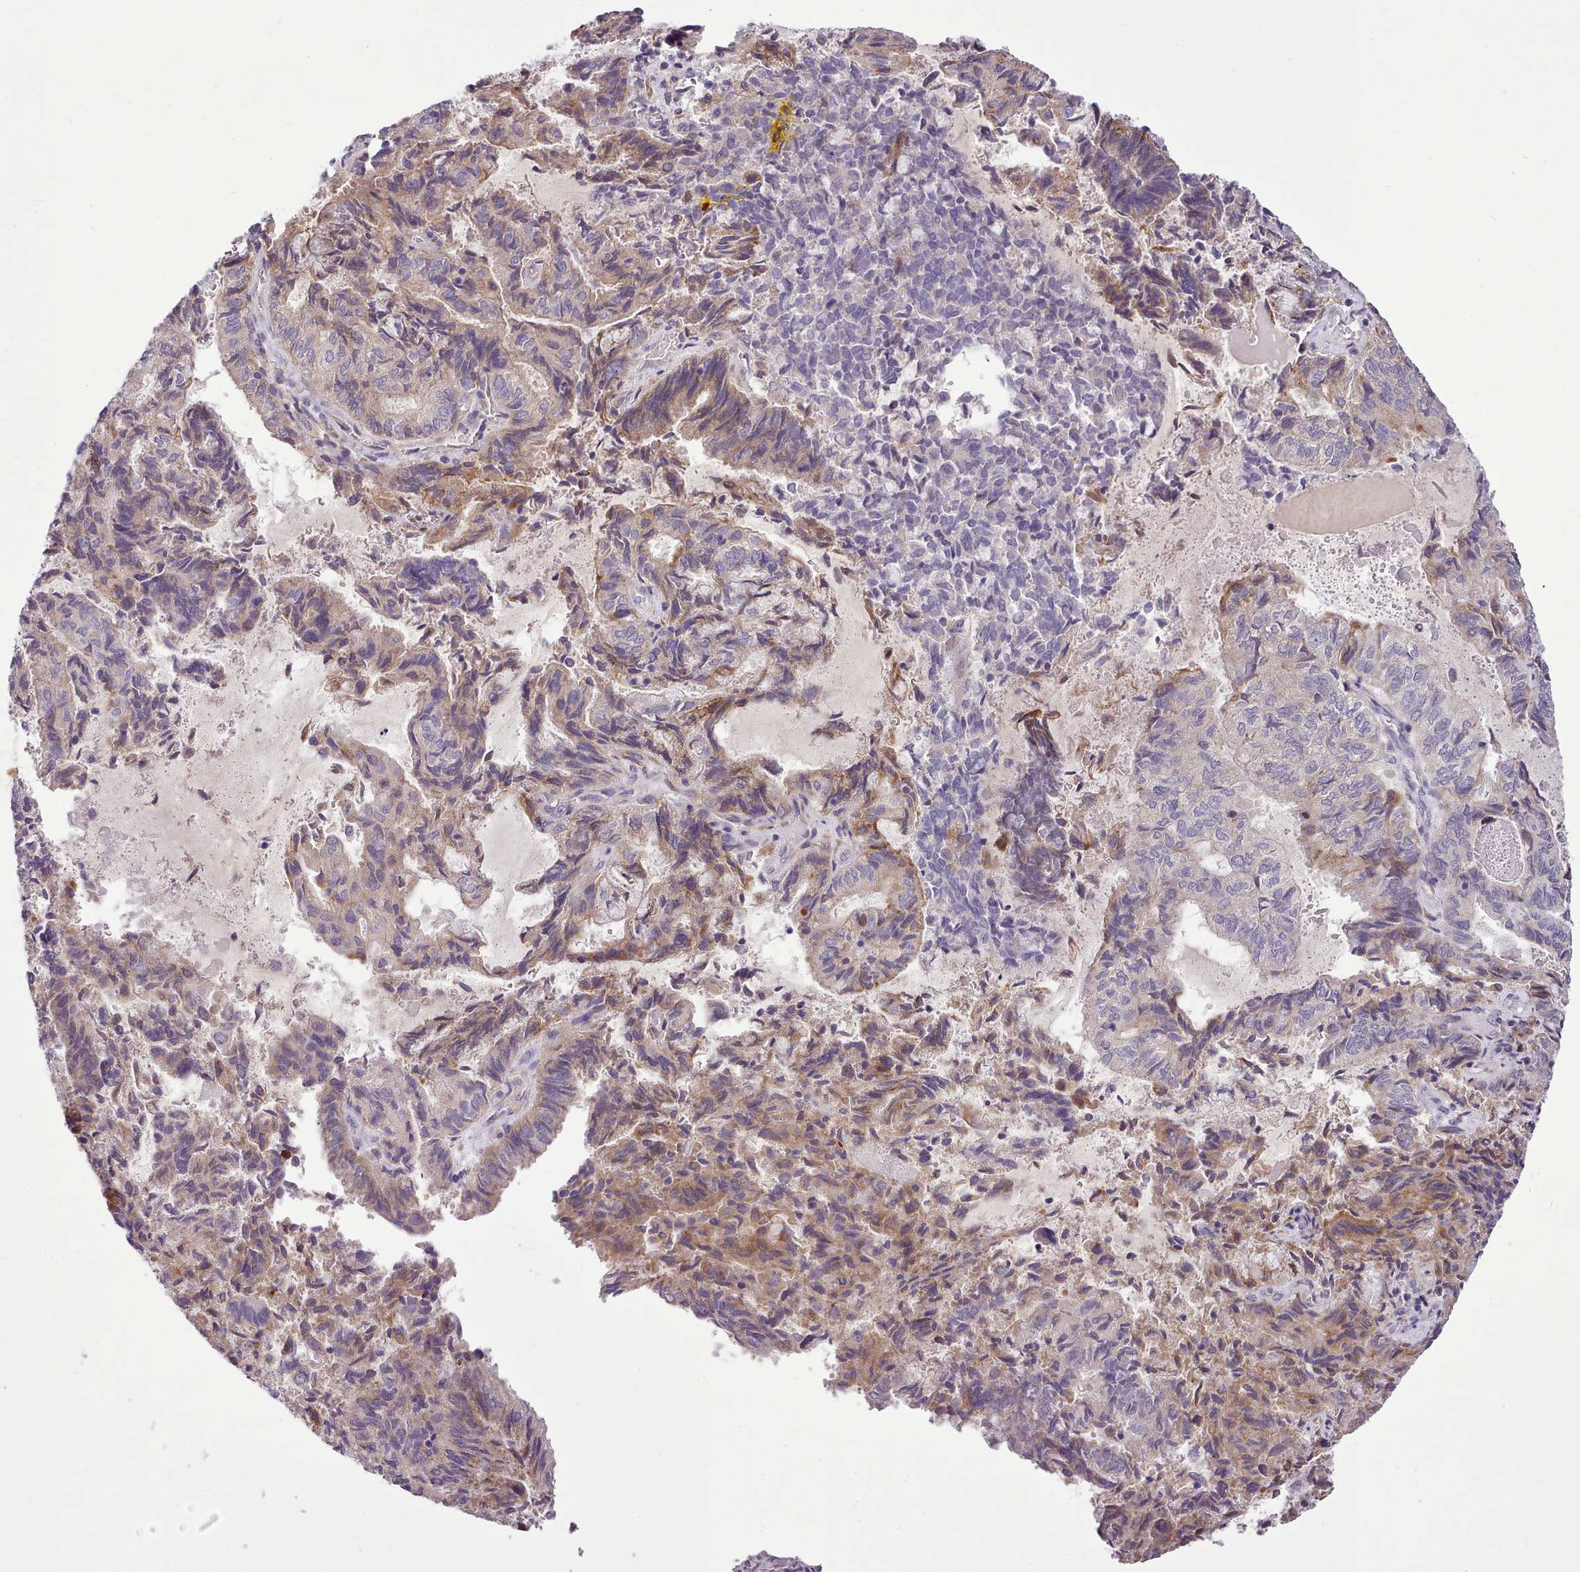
{"staining": {"intensity": "weak", "quantity": "25%-75%", "location": "cytoplasmic/membranous"}, "tissue": "endometrial cancer", "cell_type": "Tumor cells", "image_type": "cancer", "snomed": [{"axis": "morphology", "description": "Adenocarcinoma, NOS"}, {"axis": "topography", "description": "Endometrium"}], "caption": "Weak cytoplasmic/membranous protein expression is appreciated in approximately 25%-75% of tumor cells in endometrial cancer. Using DAB (brown) and hematoxylin (blue) stains, captured at high magnification using brightfield microscopy.", "gene": "FAM83E", "patient": {"sex": "female", "age": 80}}